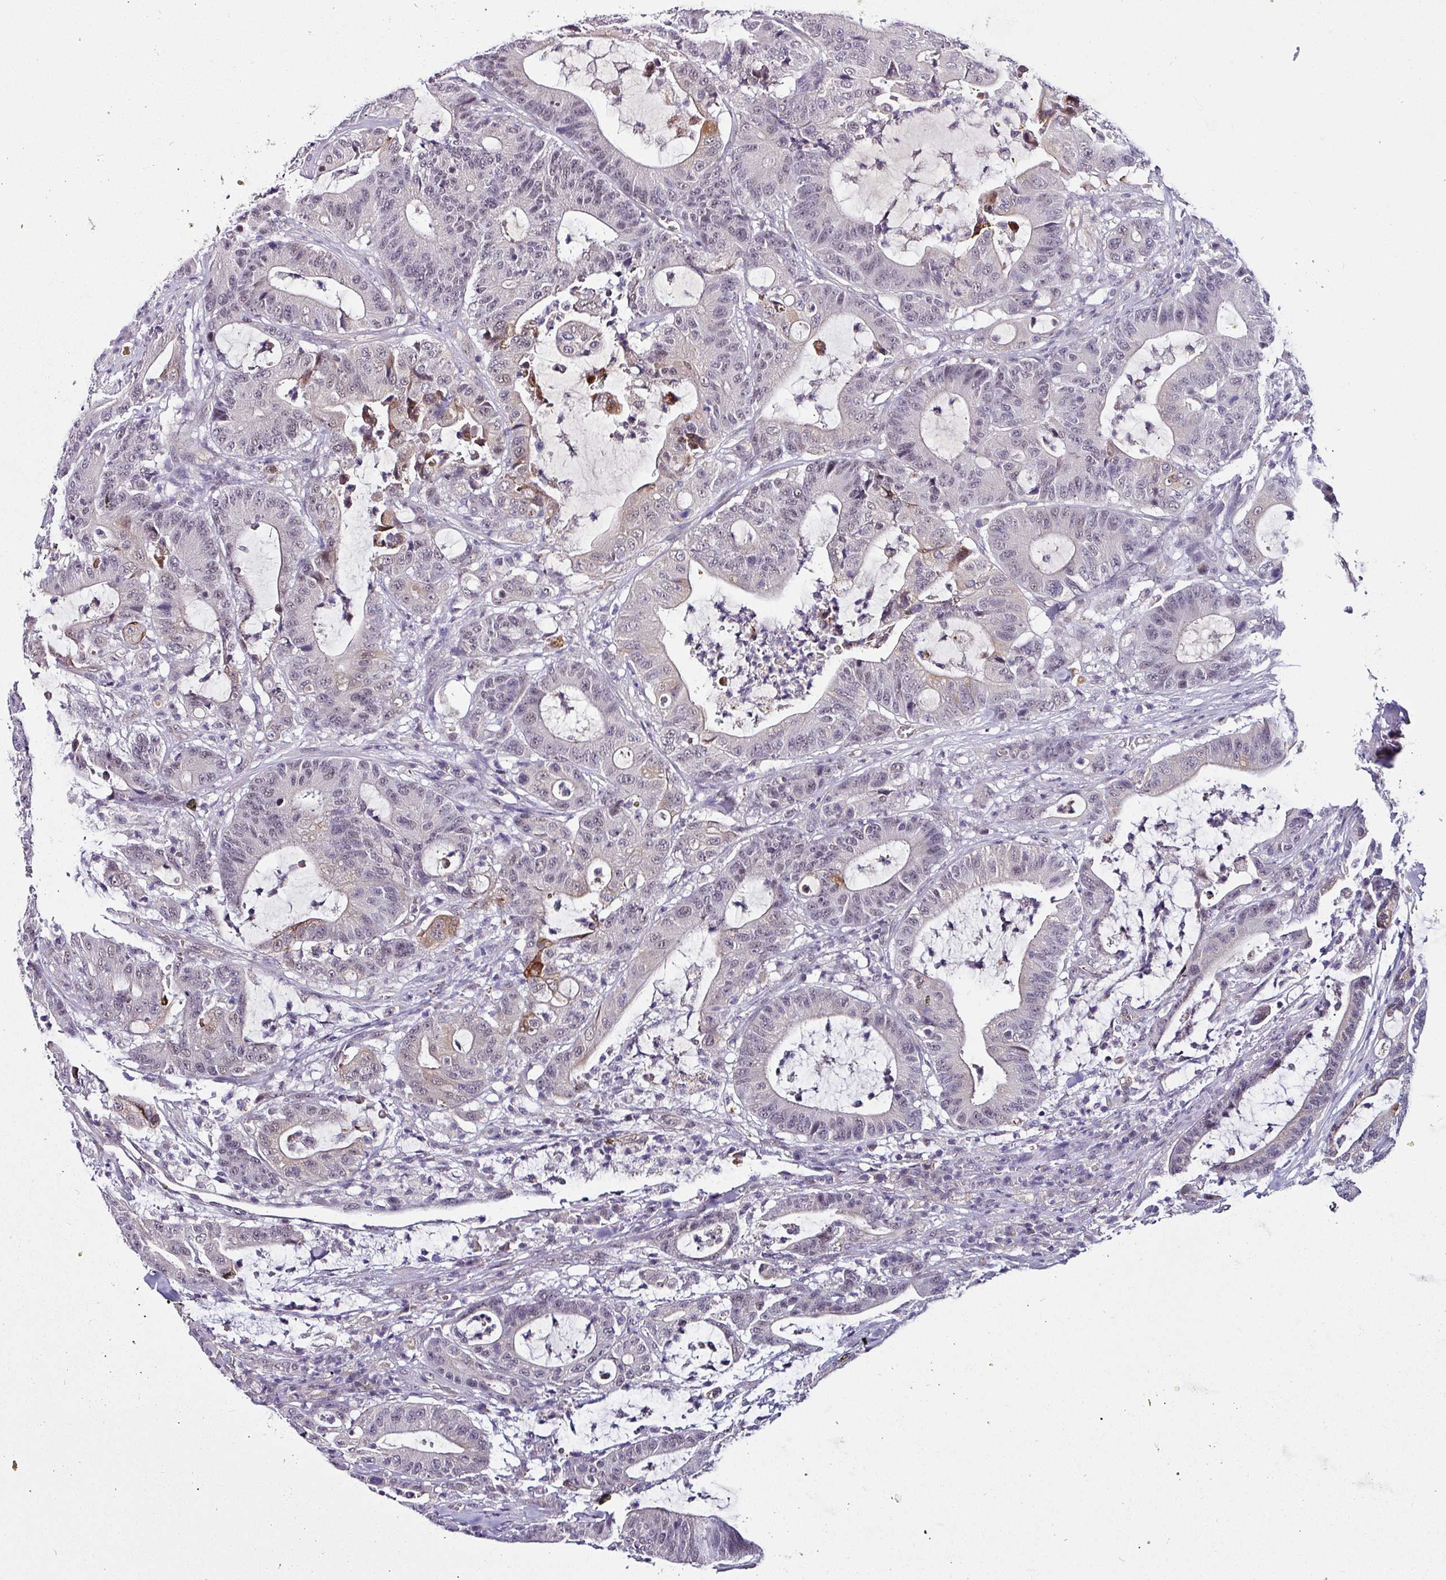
{"staining": {"intensity": "weak", "quantity": "<25%", "location": "cytoplasmic/membranous"}, "tissue": "colorectal cancer", "cell_type": "Tumor cells", "image_type": "cancer", "snomed": [{"axis": "morphology", "description": "Adenocarcinoma, NOS"}, {"axis": "topography", "description": "Colon"}], "caption": "A photomicrograph of human adenocarcinoma (colorectal) is negative for staining in tumor cells. The staining is performed using DAB (3,3'-diaminobenzidine) brown chromogen with nuclei counter-stained in using hematoxylin.", "gene": "NAPSA", "patient": {"sex": "female", "age": 84}}